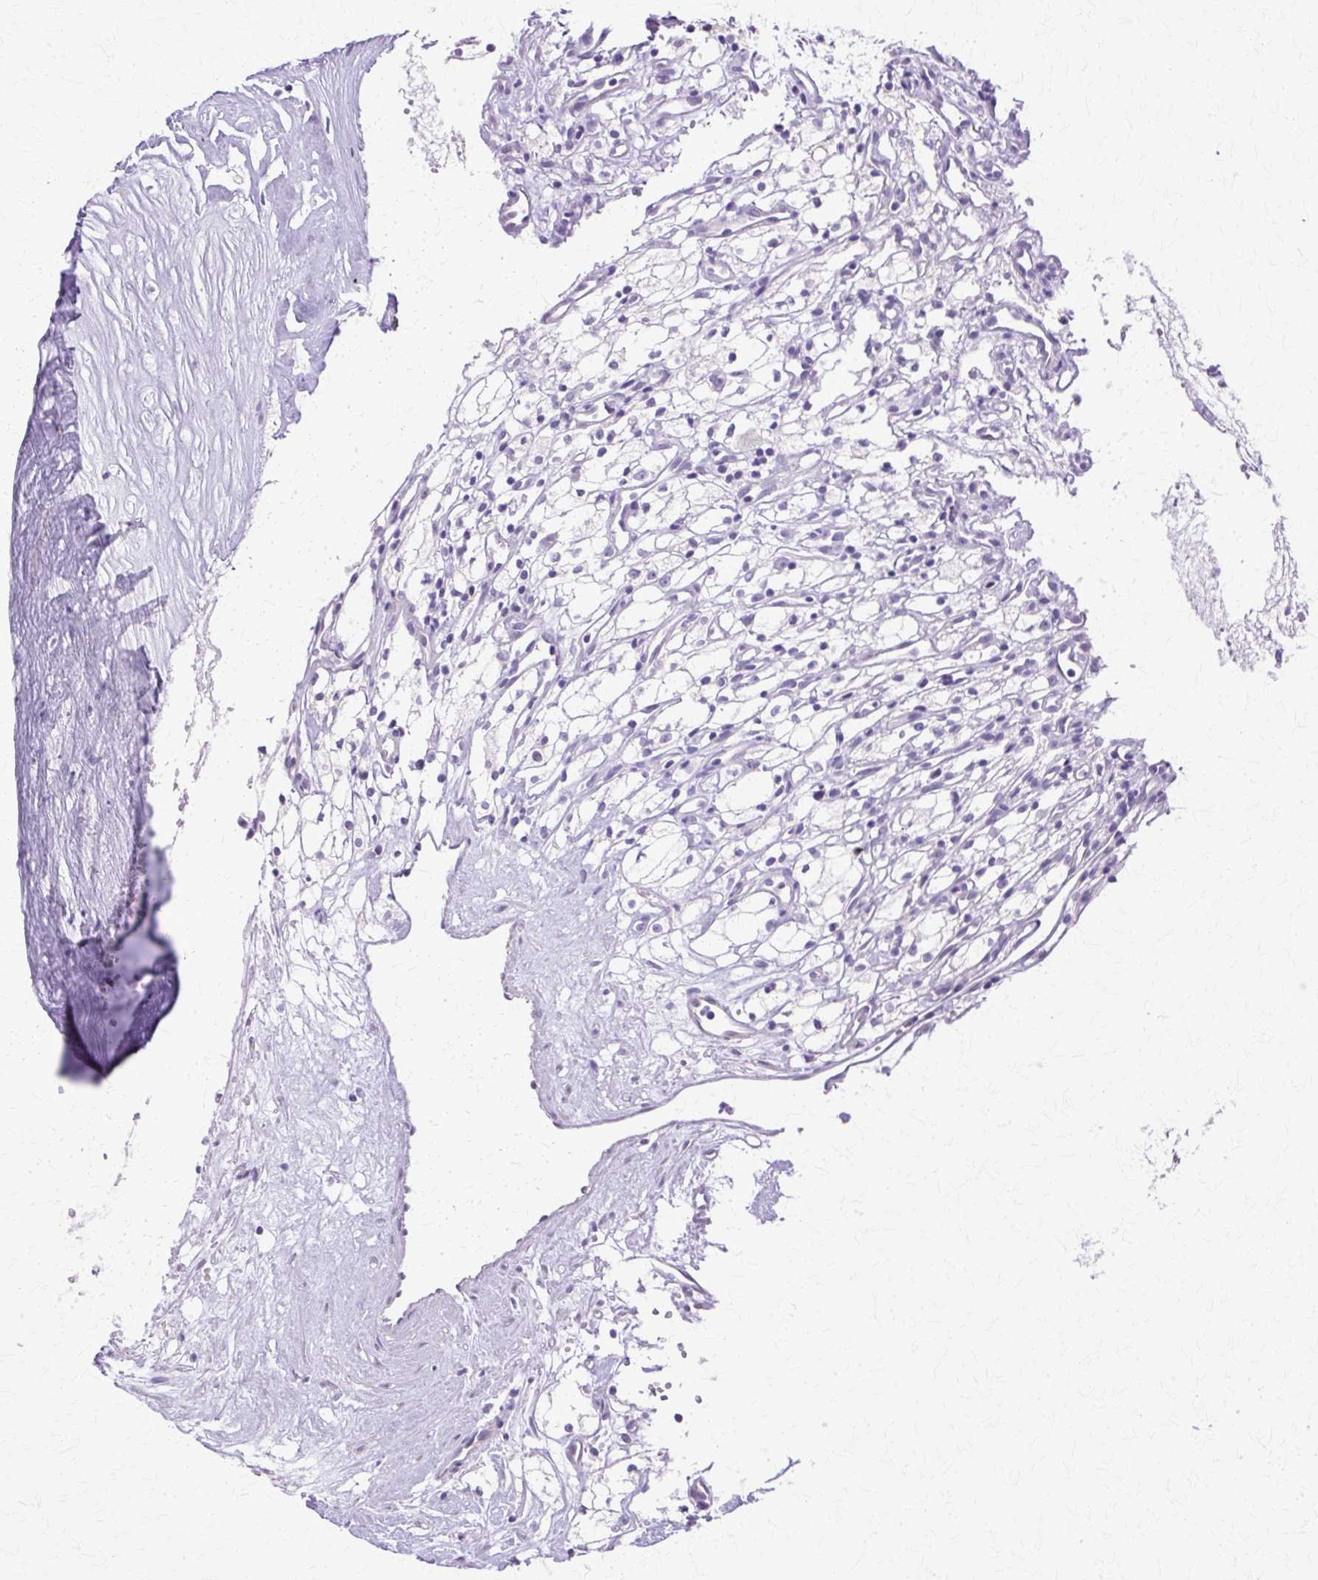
{"staining": {"intensity": "negative", "quantity": "none", "location": "none"}, "tissue": "renal cancer", "cell_type": "Tumor cells", "image_type": "cancer", "snomed": [{"axis": "morphology", "description": "Adenocarcinoma, NOS"}, {"axis": "topography", "description": "Kidney"}], "caption": "Renal adenocarcinoma was stained to show a protein in brown. There is no significant expression in tumor cells. (Brightfield microscopy of DAB IHC at high magnification).", "gene": "HSPA8", "patient": {"sex": "male", "age": 59}}